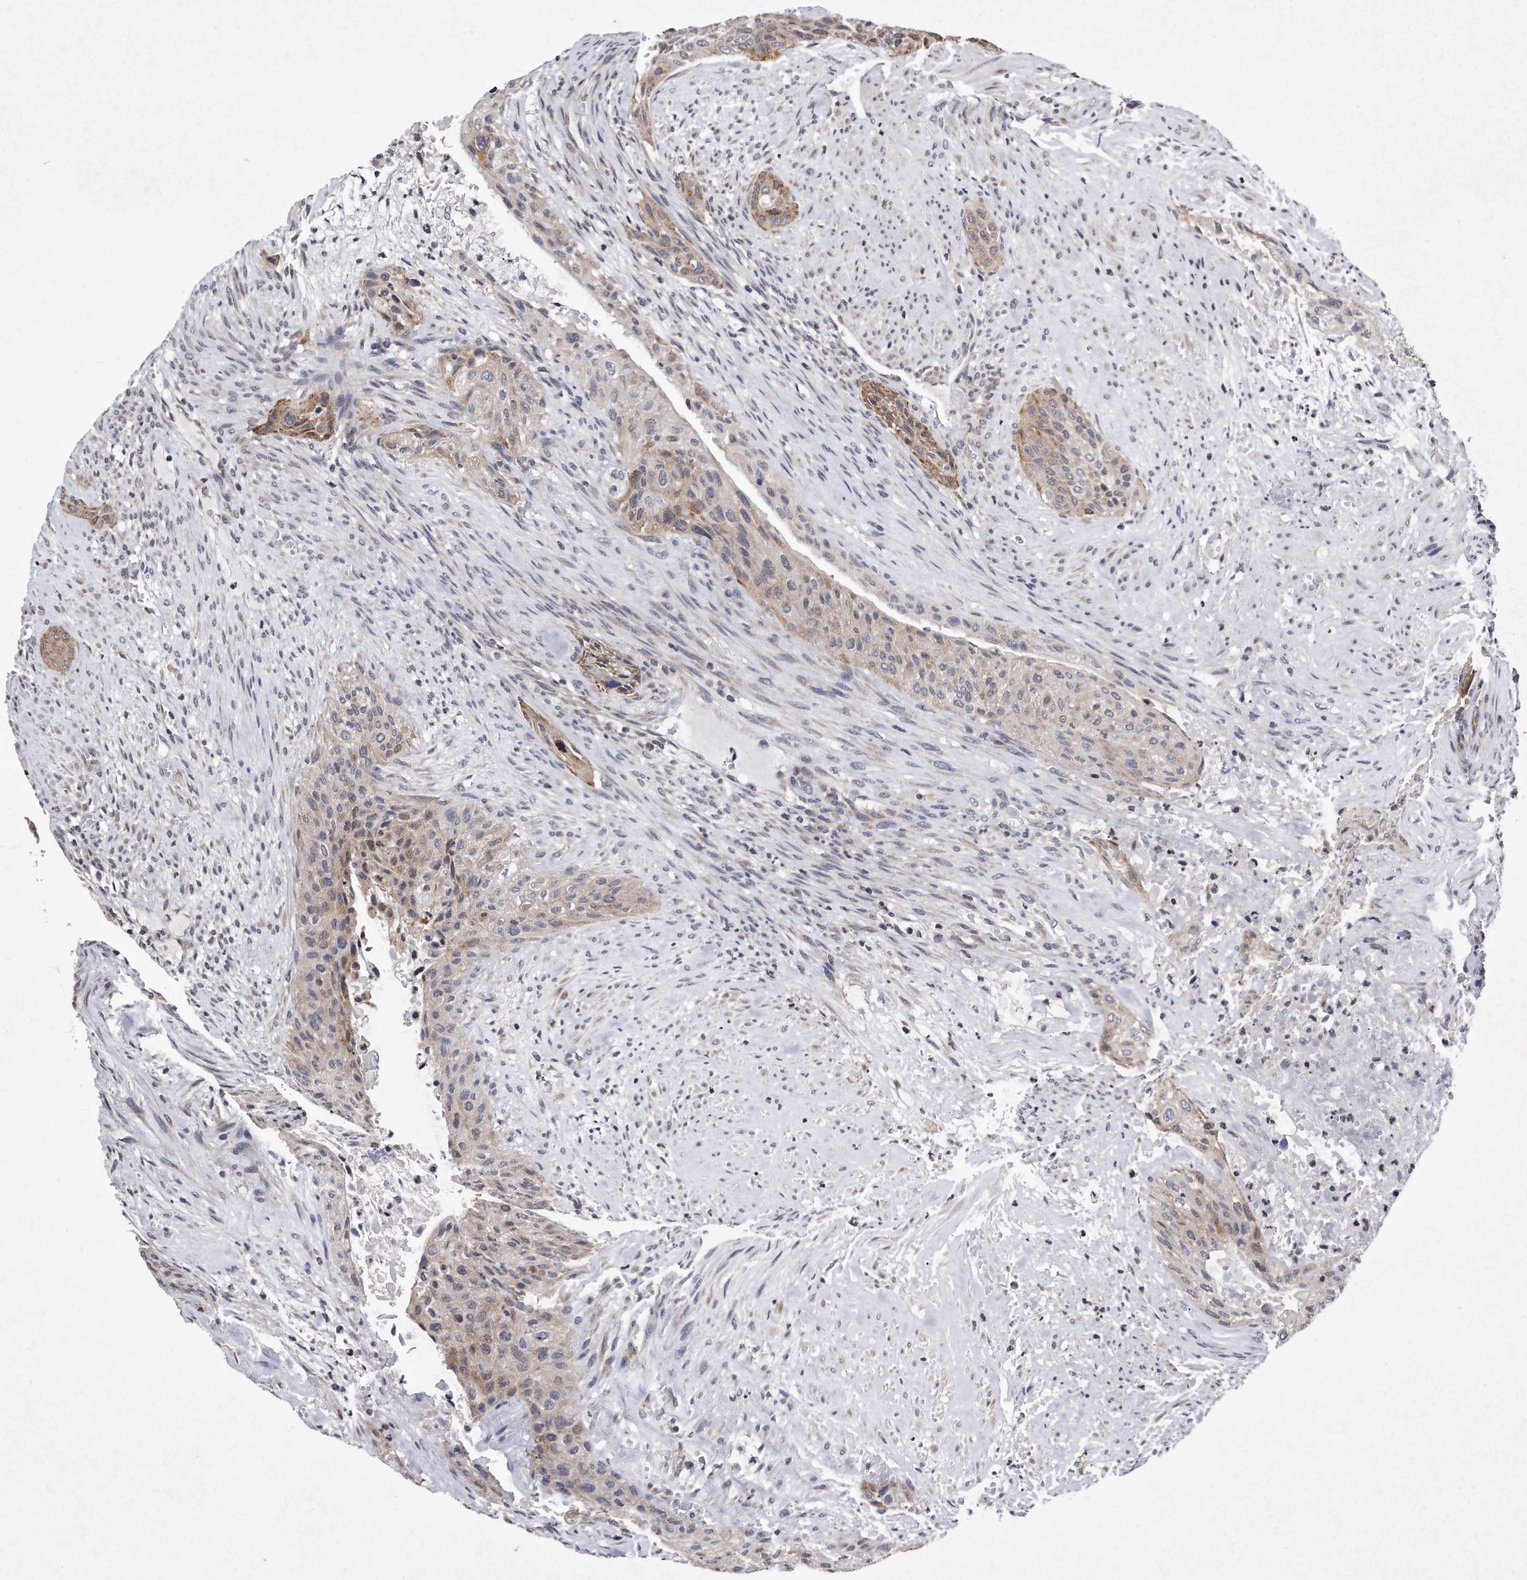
{"staining": {"intensity": "moderate", "quantity": "<25%", "location": "cytoplasmic/membranous"}, "tissue": "urothelial cancer", "cell_type": "Tumor cells", "image_type": "cancer", "snomed": [{"axis": "morphology", "description": "Urothelial carcinoma, High grade"}, {"axis": "topography", "description": "Urinary bladder"}], "caption": "Immunohistochemical staining of urothelial carcinoma (high-grade) displays low levels of moderate cytoplasmic/membranous protein staining in about <25% of tumor cells.", "gene": "DAB1", "patient": {"sex": "male", "age": 35}}